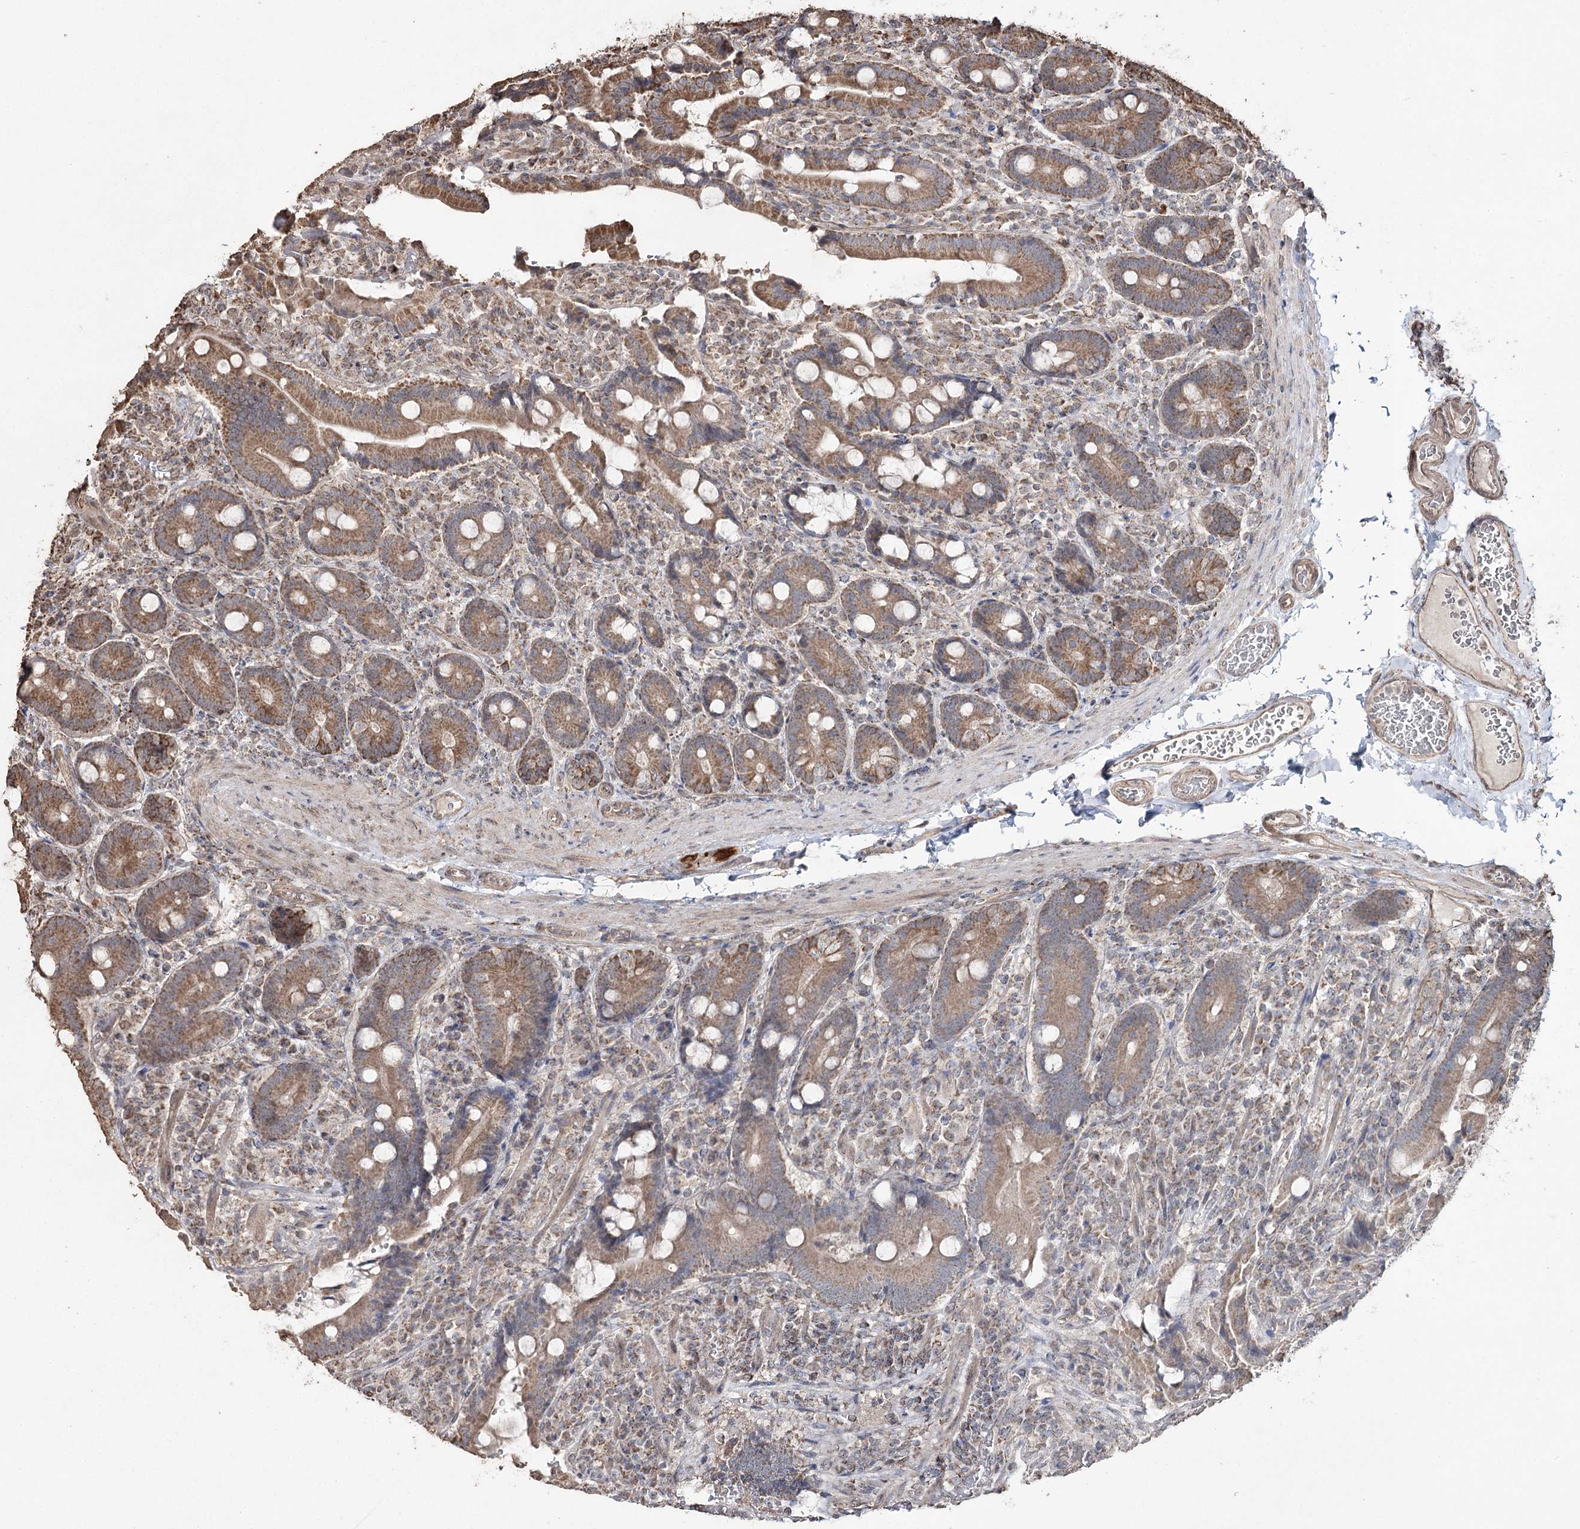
{"staining": {"intensity": "moderate", "quantity": "25%-75%", "location": "cytoplasmic/membranous"}, "tissue": "duodenum", "cell_type": "Glandular cells", "image_type": "normal", "snomed": [{"axis": "morphology", "description": "Normal tissue, NOS"}, {"axis": "topography", "description": "Duodenum"}], "caption": "Duodenum stained with DAB immunohistochemistry (IHC) shows medium levels of moderate cytoplasmic/membranous expression in about 25%-75% of glandular cells. (Stains: DAB in brown, nuclei in blue, Microscopy: brightfield microscopy at high magnification).", "gene": "SLF2", "patient": {"sex": "female", "age": 62}}